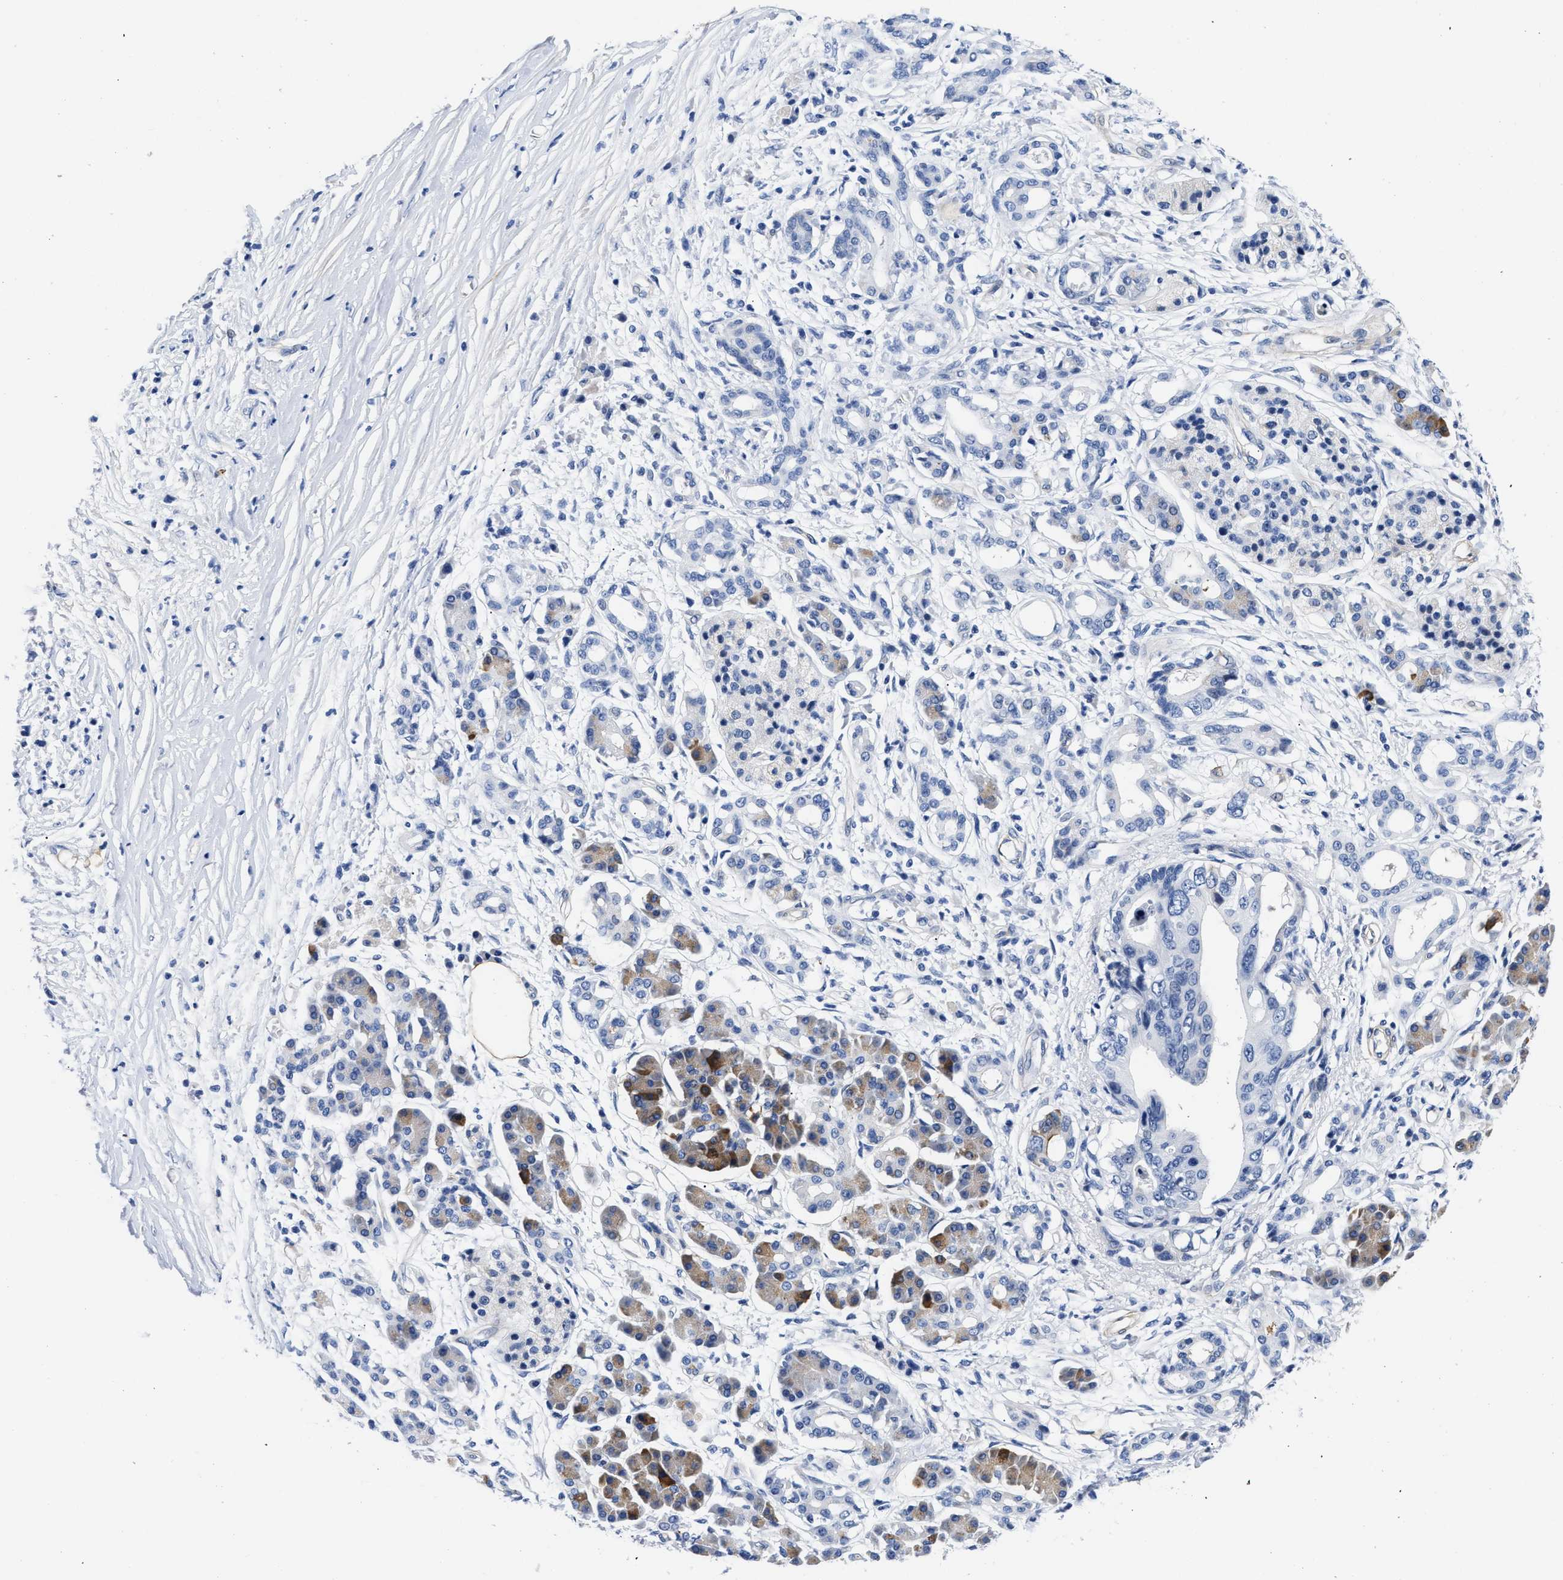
{"staining": {"intensity": "negative", "quantity": "none", "location": "none"}, "tissue": "pancreatic cancer", "cell_type": "Tumor cells", "image_type": "cancer", "snomed": [{"axis": "morphology", "description": "Adenocarcinoma, NOS"}, {"axis": "topography", "description": "Pancreas"}], "caption": "There is no significant expression in tumor cells of adenocarcinoma (pancreatic).", "gene": "TRIM29", "patient": {"sex": "male", "age": 77}}